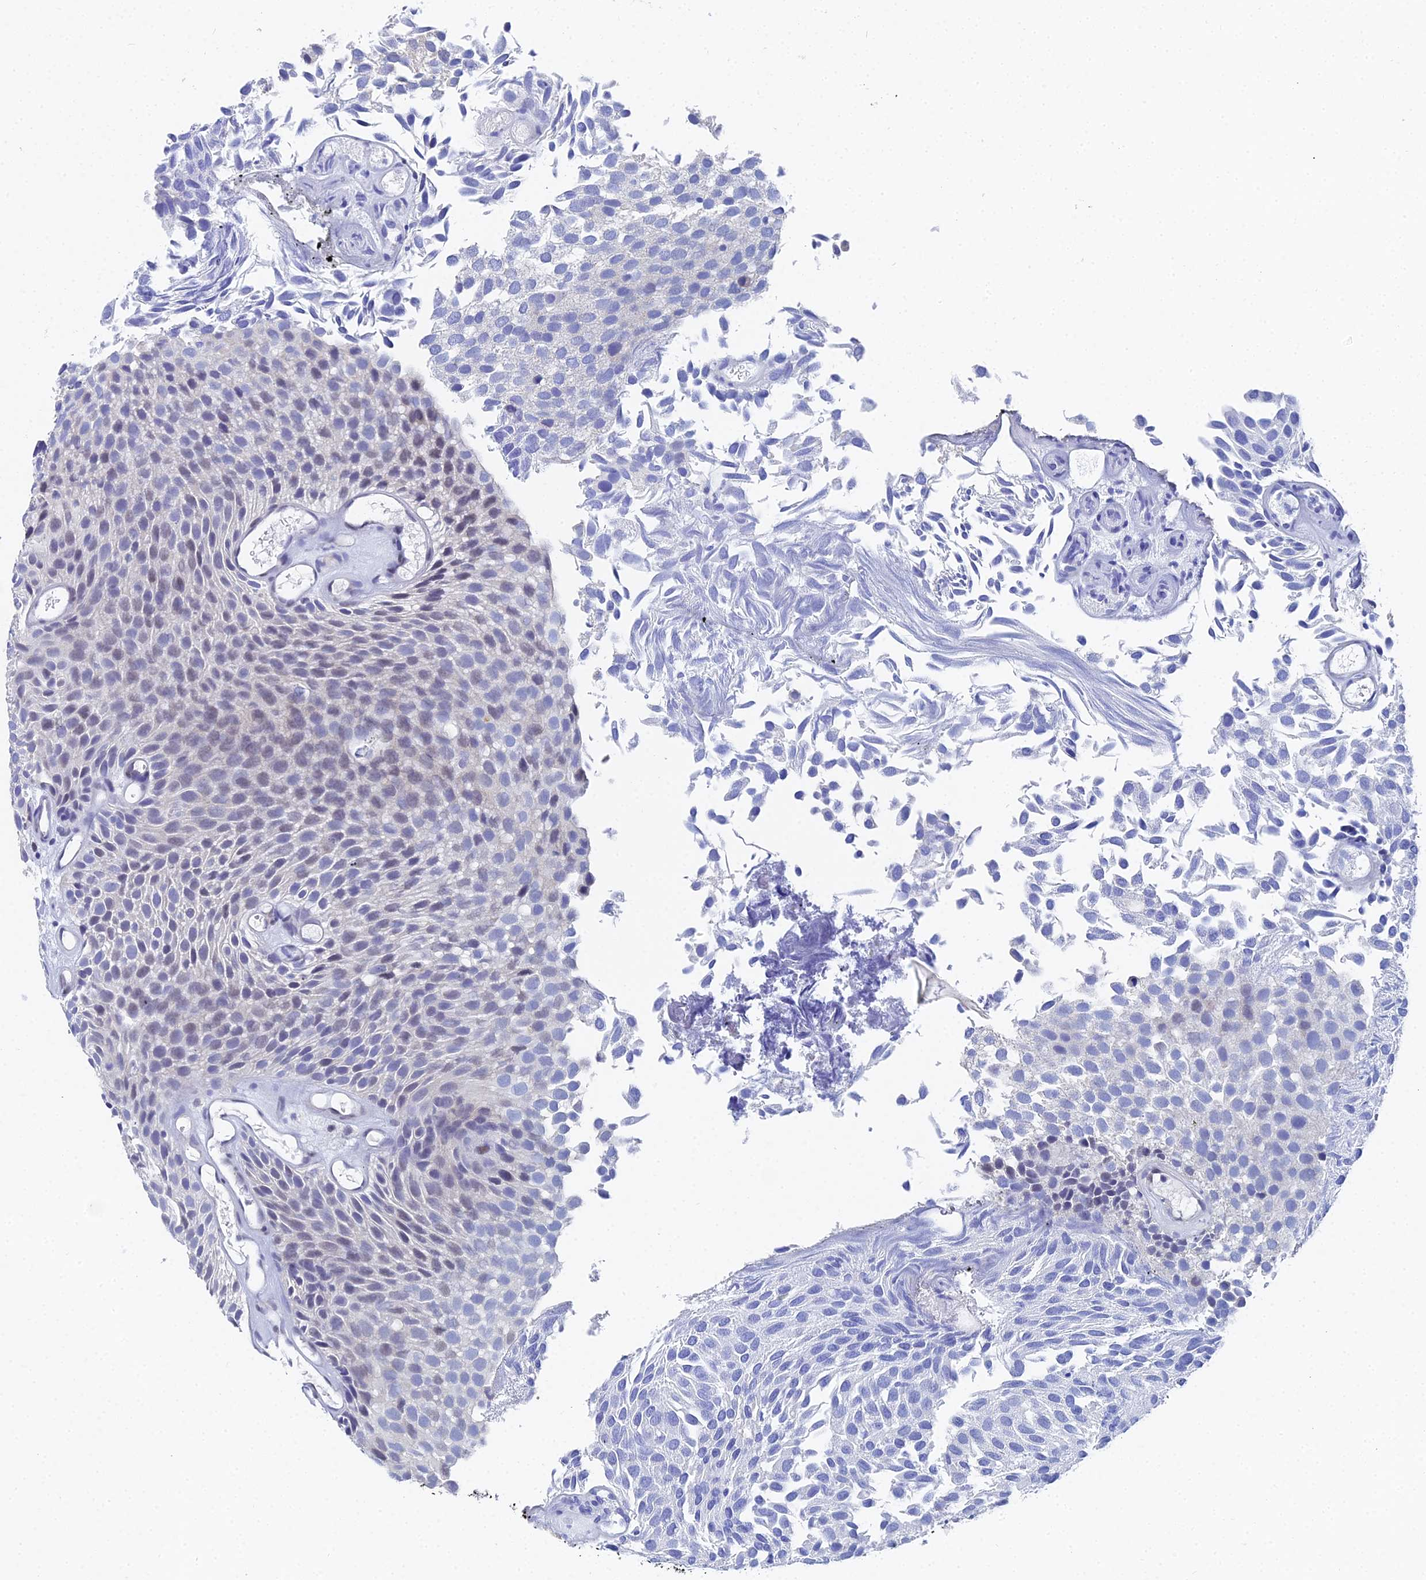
{"staining": {"intensity": "negative", "quantity": "none", "location": "none"}, "tissue": "urothelial cancer", "cell_type": "Tumor cells", "image_type": "cancer", "snomed": [{"axis": "morphology", "description": "Urothelial carcinoma, Low grade"}, {"axis": "topography", "description": "Urinary bladder"}], "caption": "Immunohistochemical staining of urothelial carcinoma (low-grade) reveals no significant positivity in tumor cells.", "gene": "OCM", "patient": {"sex": "male", "age": 89}}